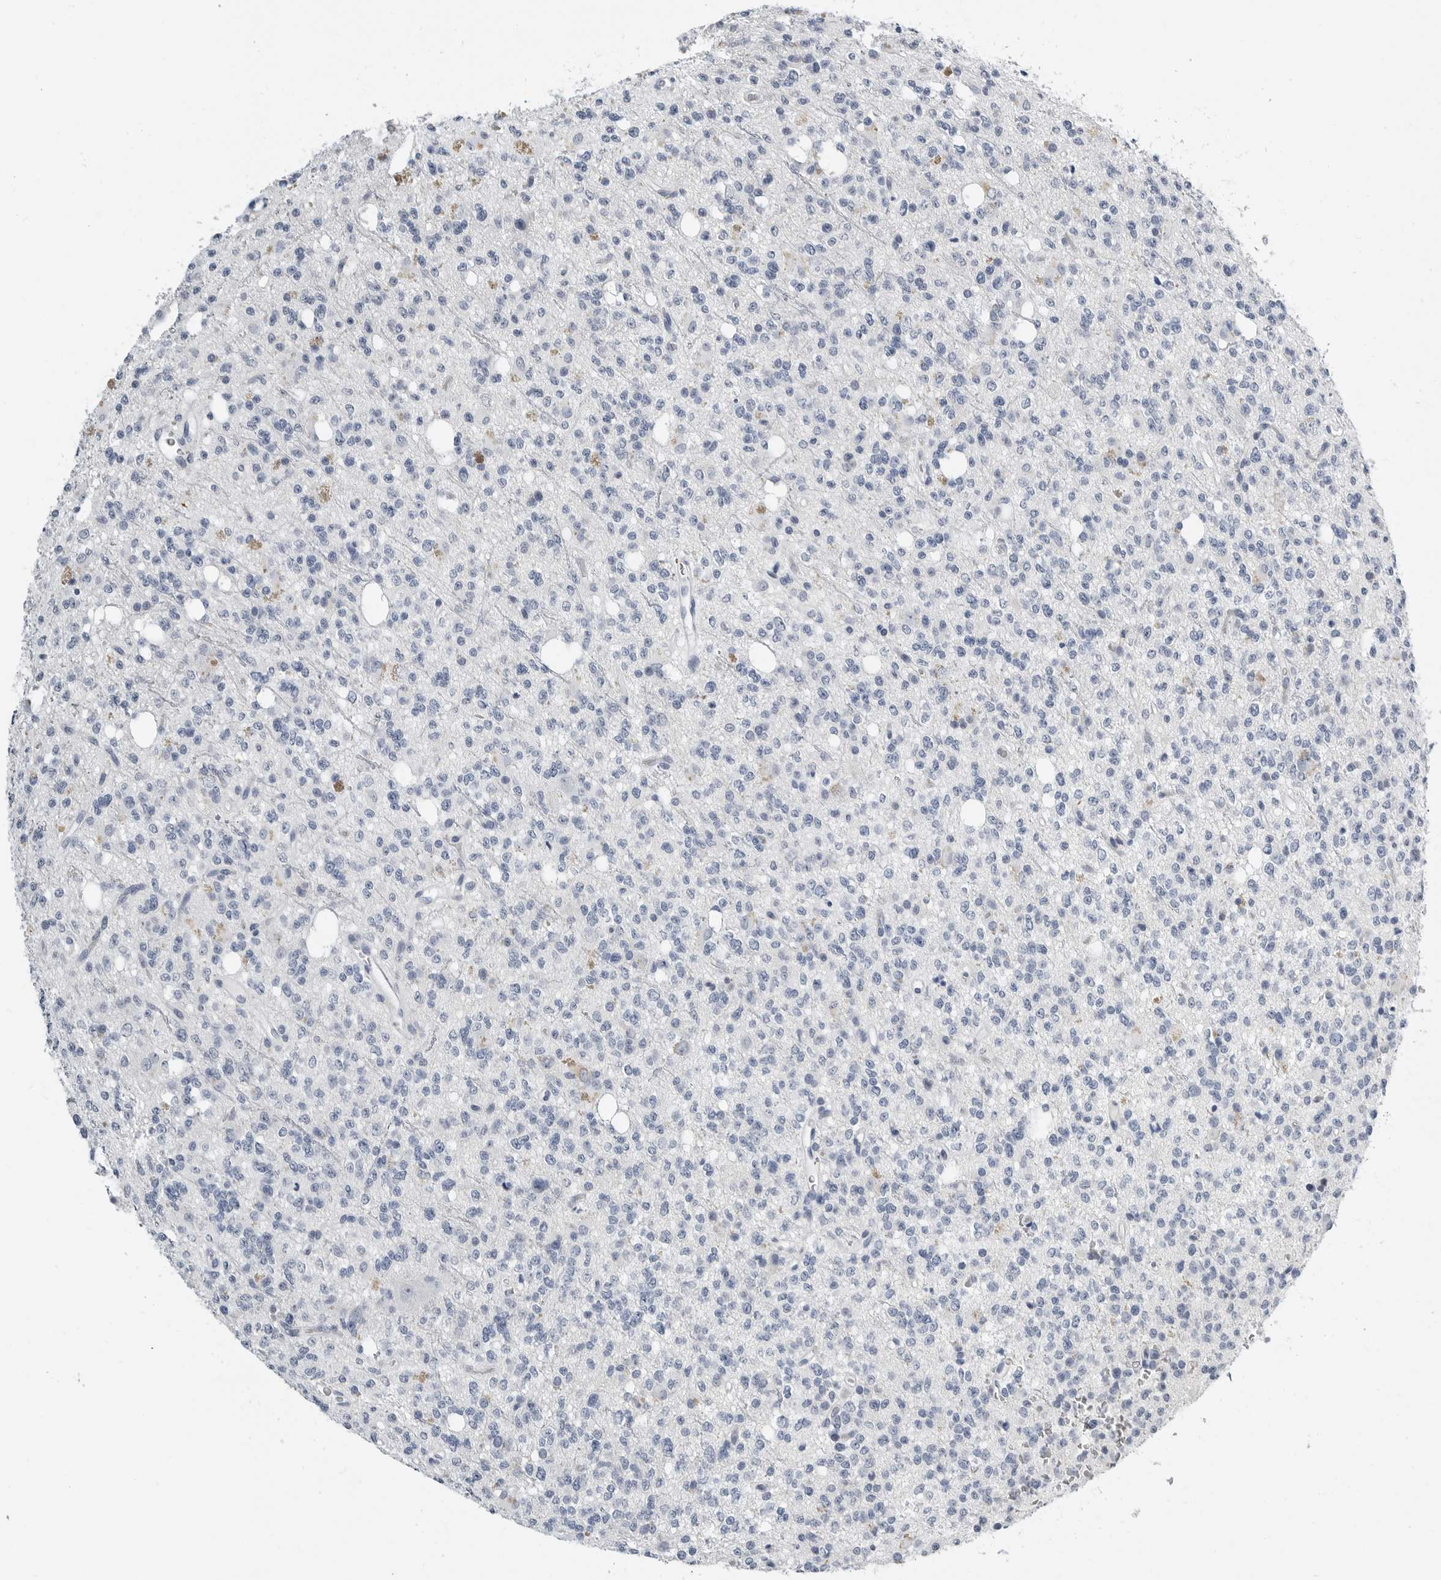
{"staining": {"intensity": "negative", "quantity": "none", "location": "none"}, "tissue": "glioma", "cell_type": "Tumor cells", "image_type": "cancer", "snomed": [{"axis": "morphology", "description": "Glioma, malignant, High grade"}, {"axis": "topography", "description": "Brain"}], "caption": "DAB immunohistochemical staining of human high-grade glioma (malignant) reveals no significant positivity in tumor cells.", "gene": "PLN", "patient": {"sex": "female", "age": 62}}